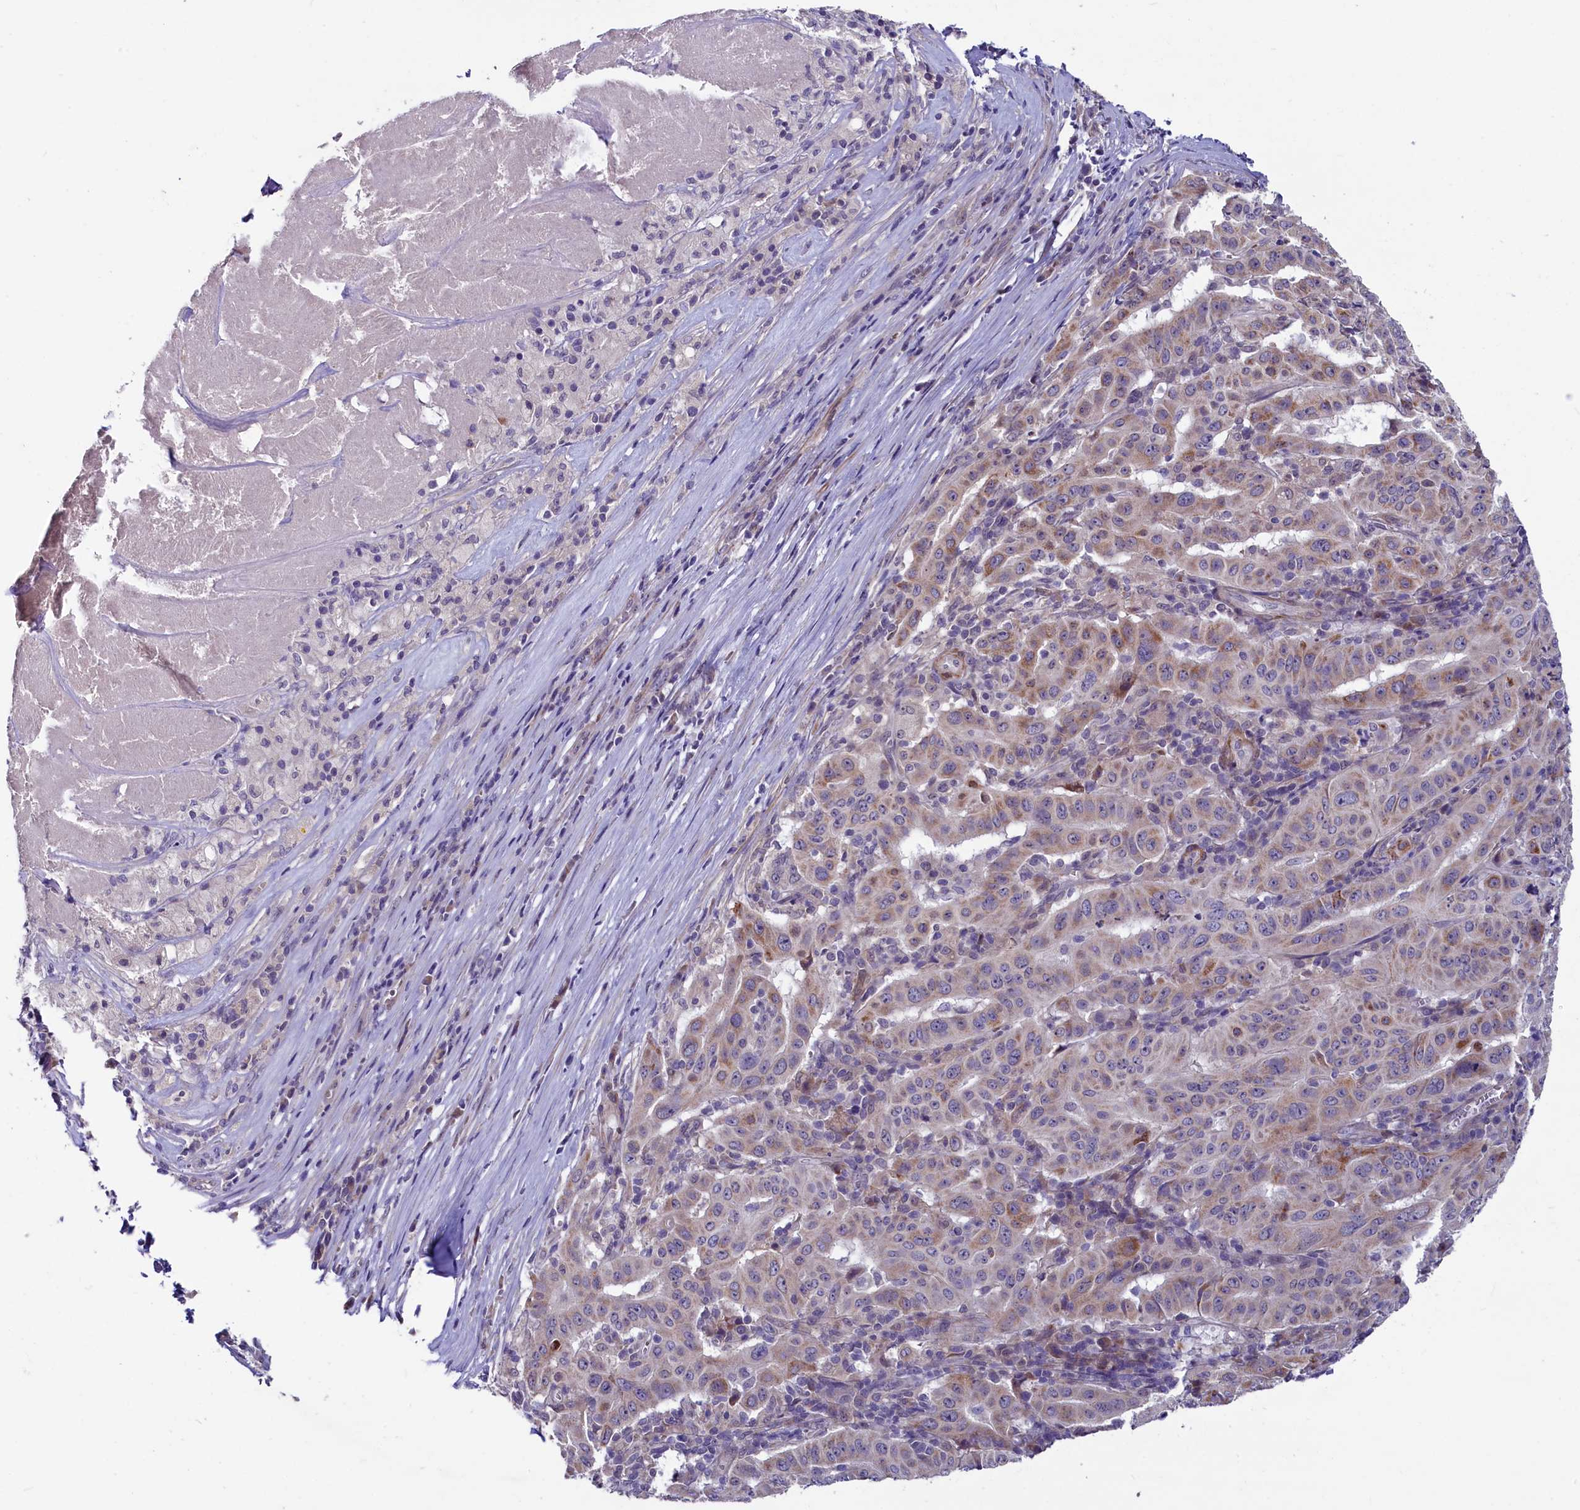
{"staining": {"intensity": "moderate", "quantity": ">75%", "location": "cytoplasmic/membranous"}, "tissue": "pancreatic cancer", "cell_type": "Tumor cells", "image_type": "cancer", "snomed": [{"axis": "morphology", "description": "Adenocarcinoma, NOS"}, {"axis": "topography", "description": "Pancreas"}], "caption": "IHC (DAB (3,3'-diaminobenzidine)) staining of pancreatic adenocarcinoma reveals moderate cytoplasmic/membranous protein positivity in about >75% of tumor cells.", "gene": "SLC39A6", "patient": {"sex": "male", "age": 63}}